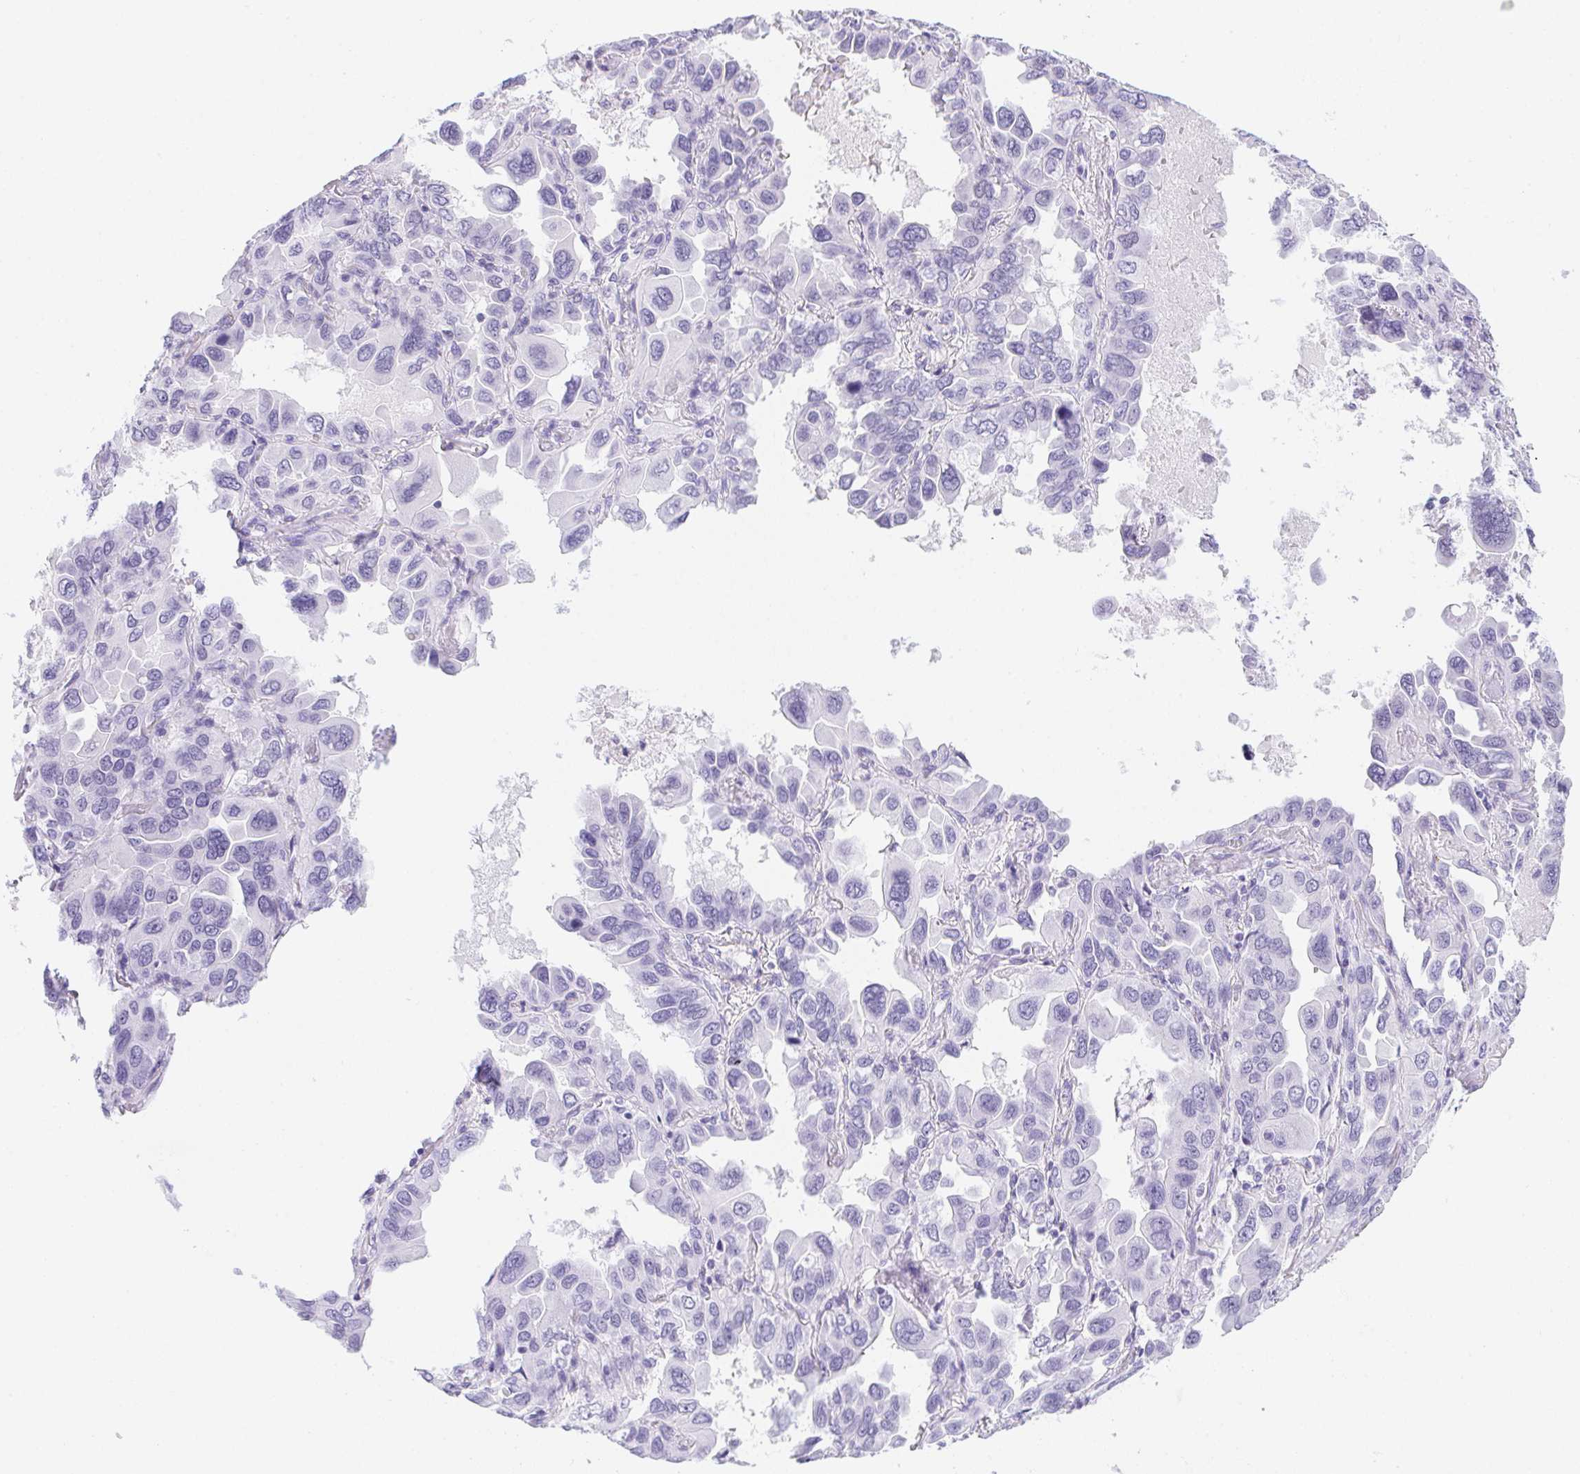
{"staining": {"intensity": "negative", "quantity": "none", "location": "none"}, "tissue": "lung cancer", "cell_type": "Tumor cells", "image_type": "cancer", "snomed": [{"axis": "morphology", "description": "Adenocarcinoma, NOS"}, {"axis": "topography", "description": "Lung"}], "caption": "The image displays no significant positivity in tumor cells of lung cancer.", "gene": "HELLS", "patient": {"sex": "male", "age": 64}}